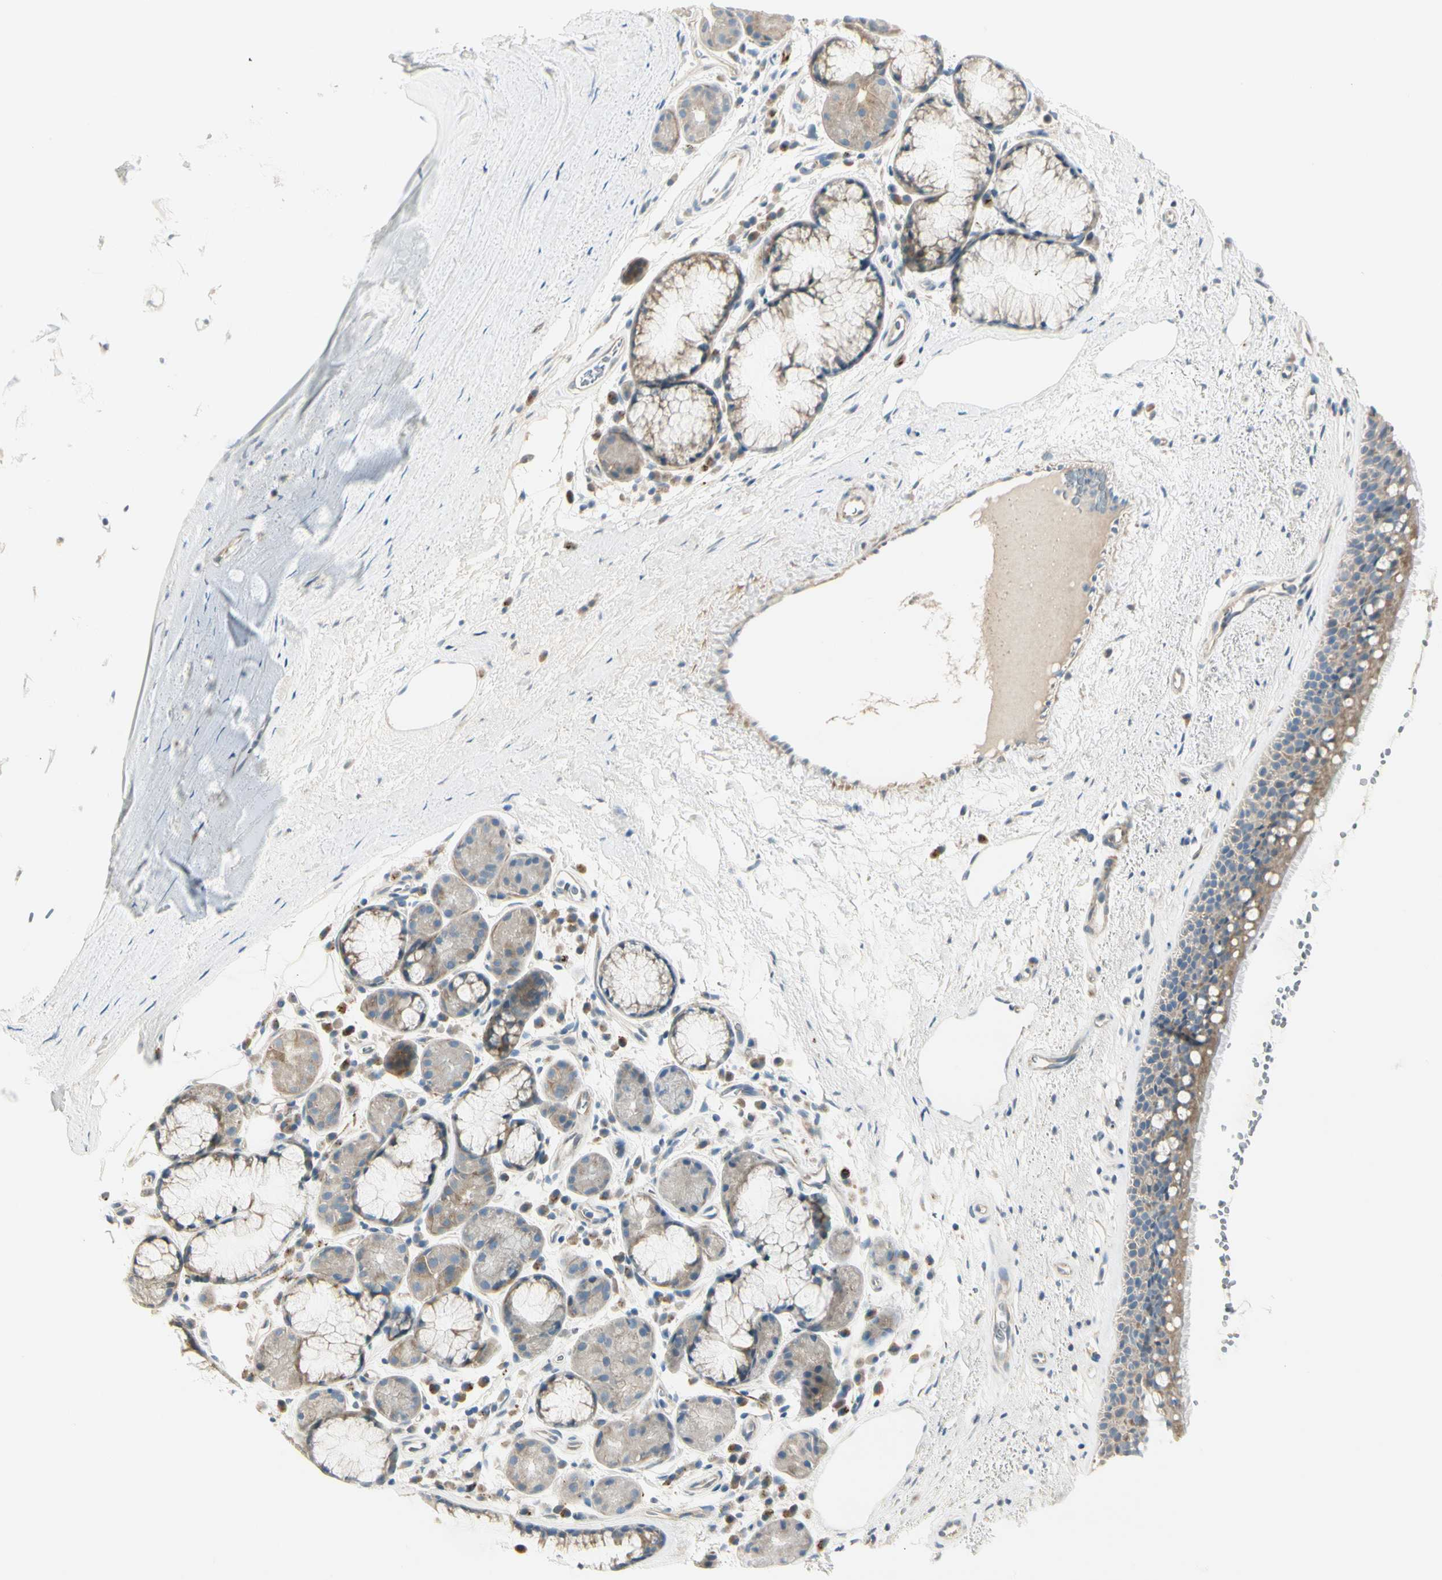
{"staining": {"intensity": "moderate", "quantity": ">75%", "location": "cytoplasmic/membranous"}, "tissue": "bronchus", "cell_type": "Respiratory epithelial cells", "image_type": "normal", "snomed": [{"axis": "morphology", "description": "Normal tissue, NOS"}, {"axis": "topography", "description": "Bronchus"}], "caption": "Bronchus stained for a protein (brown) reveals moderate cytoplasmic/membranous positive staining in approximately >75% of respiratory epithelial cells.", "gene": "ADGRA3", "patient": {"sex": "female", "age": 54}}